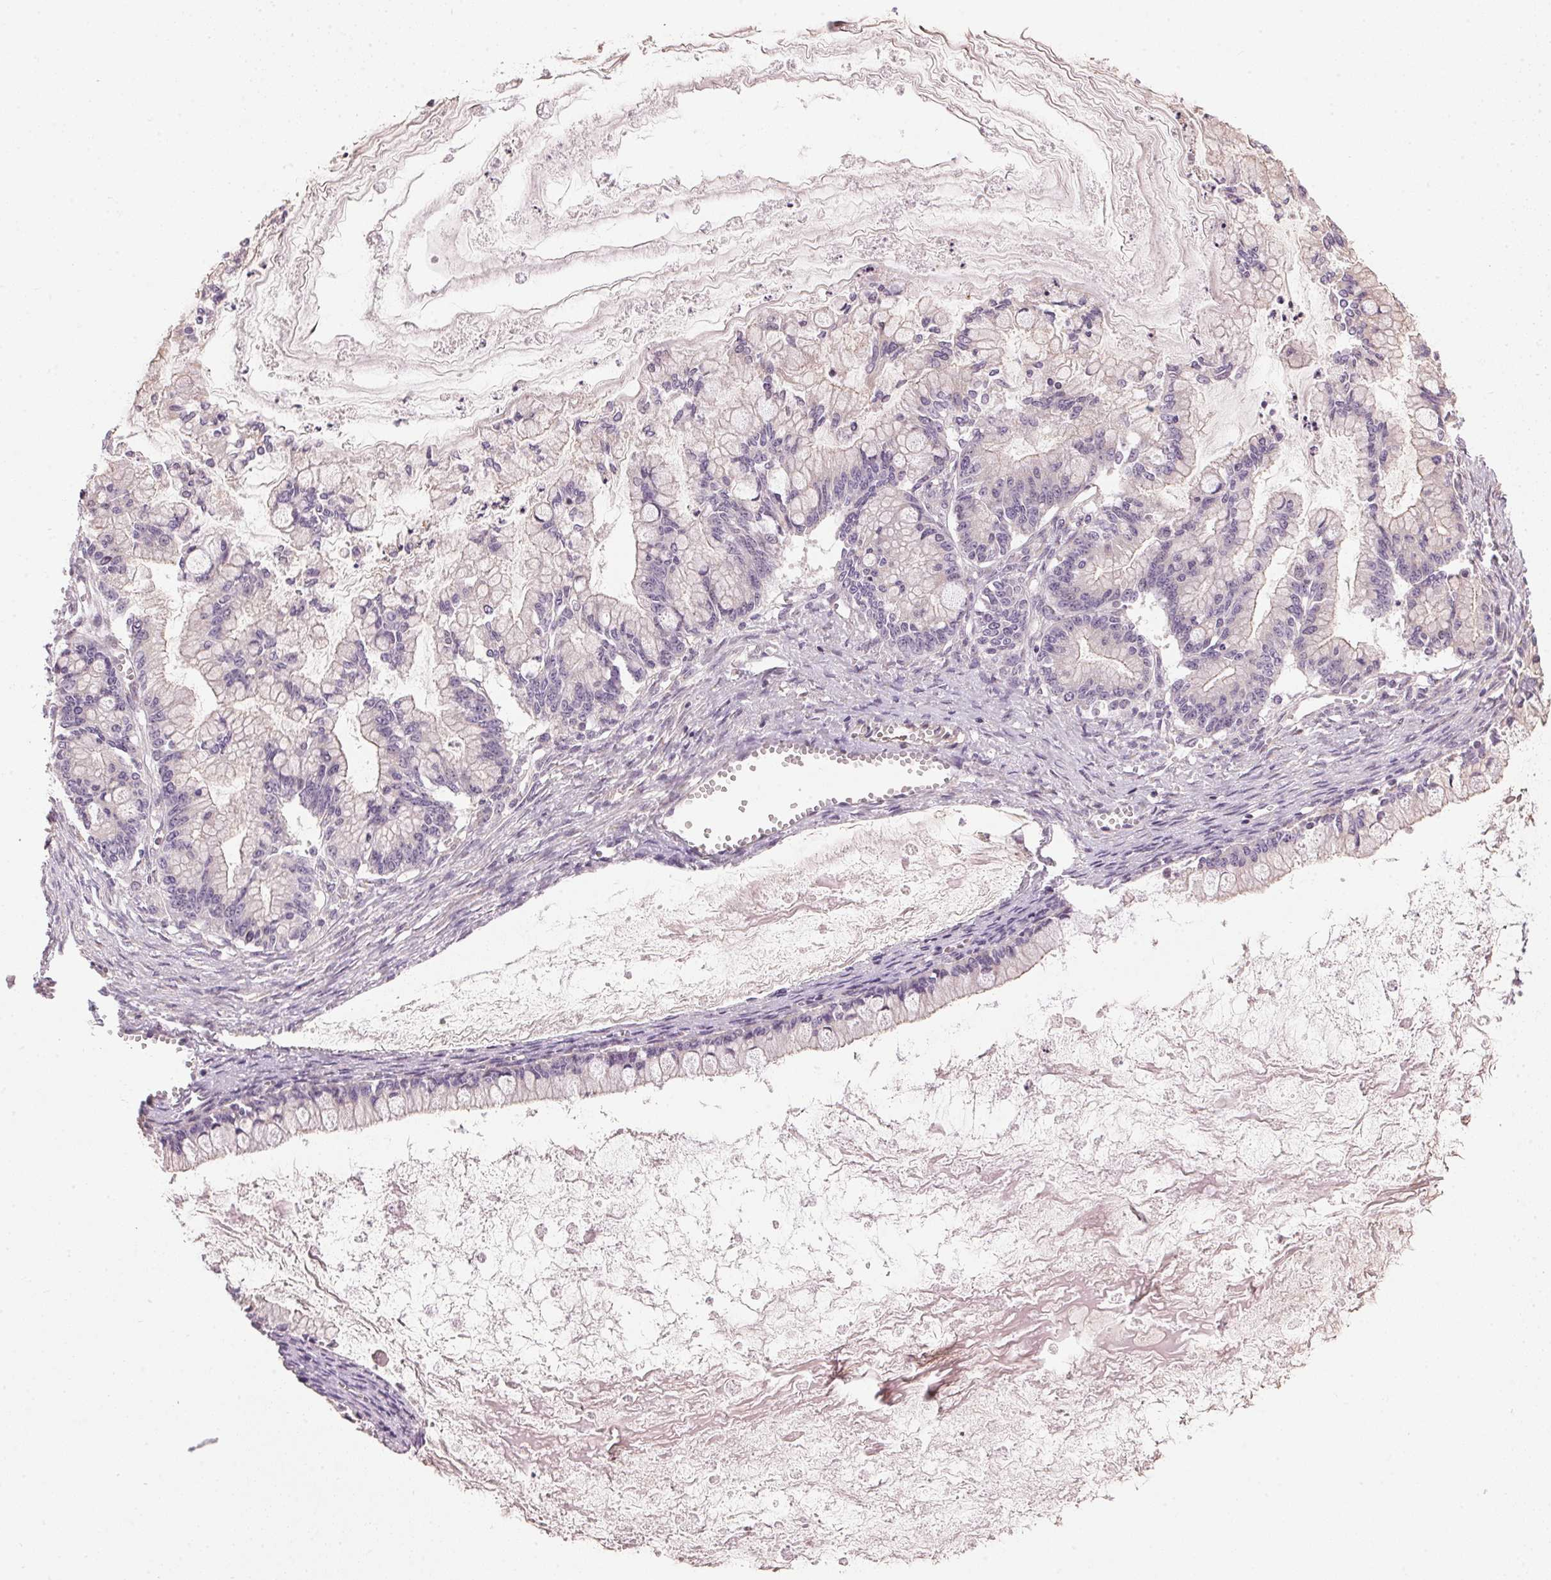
{"staining": {"intensity": "negative", "quantity": "none", "location": "none"}, "tissue": "ovarian cancer", "cell_type": "Tumor cells", "image_type": "cancer", "snomed": [{"axis": "morphology", "description": "Cystadenocarcinoma, mucinous, NOS"}, {"axis": "topography", "description": "Ovary"}], "caption": "A high-resolution photomicrograph shows IHC staining of ovarian cancer, which demonstrates no significant expression in tumor cells.", "gene": "GOLPH3", "patient": {"sex": "female", "age": 67}}